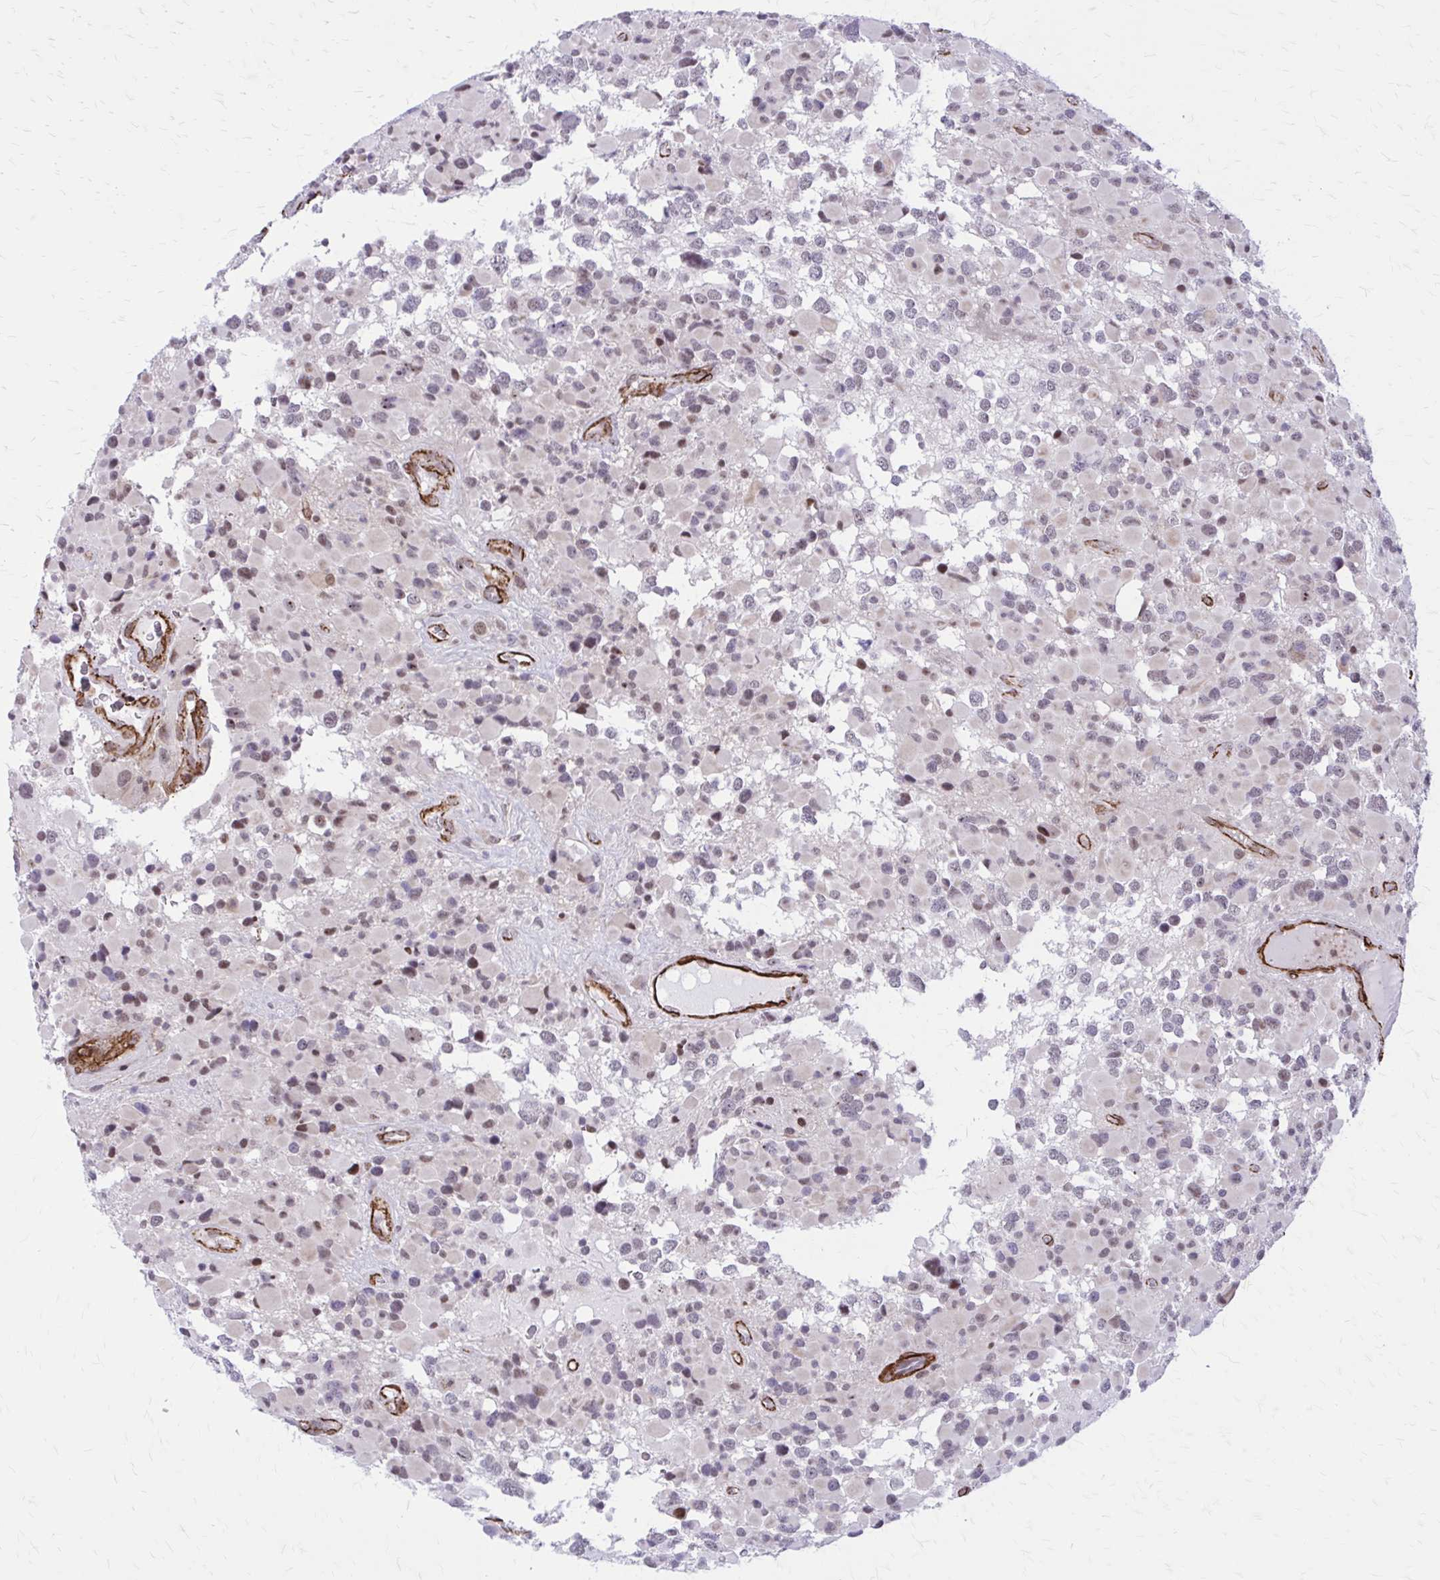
{"staining": {"intensity": "weak", "quantity": "25%-75%", "location": "nuclear"}, "tissue": "glioma", "cell_type": "Tumor cells", "image_type": "cancer", "snomed": [{"axis": "morphology", "description": "Glioma, malignant, High grade"}, {"axis": "topography", "description": "Brain"}], "caption": "Protein analysis of malignant glioma (high-grade) tissue demonstrates weak nuclear expression in about 25%-75% of tumor cells. The protein is stained brown, and the nuclei are stained in blue (DAB IHC with brightfield microscopy, high magnification).", "gene": "NRBF2", "patient": {"sex": "female", "age": 40}}